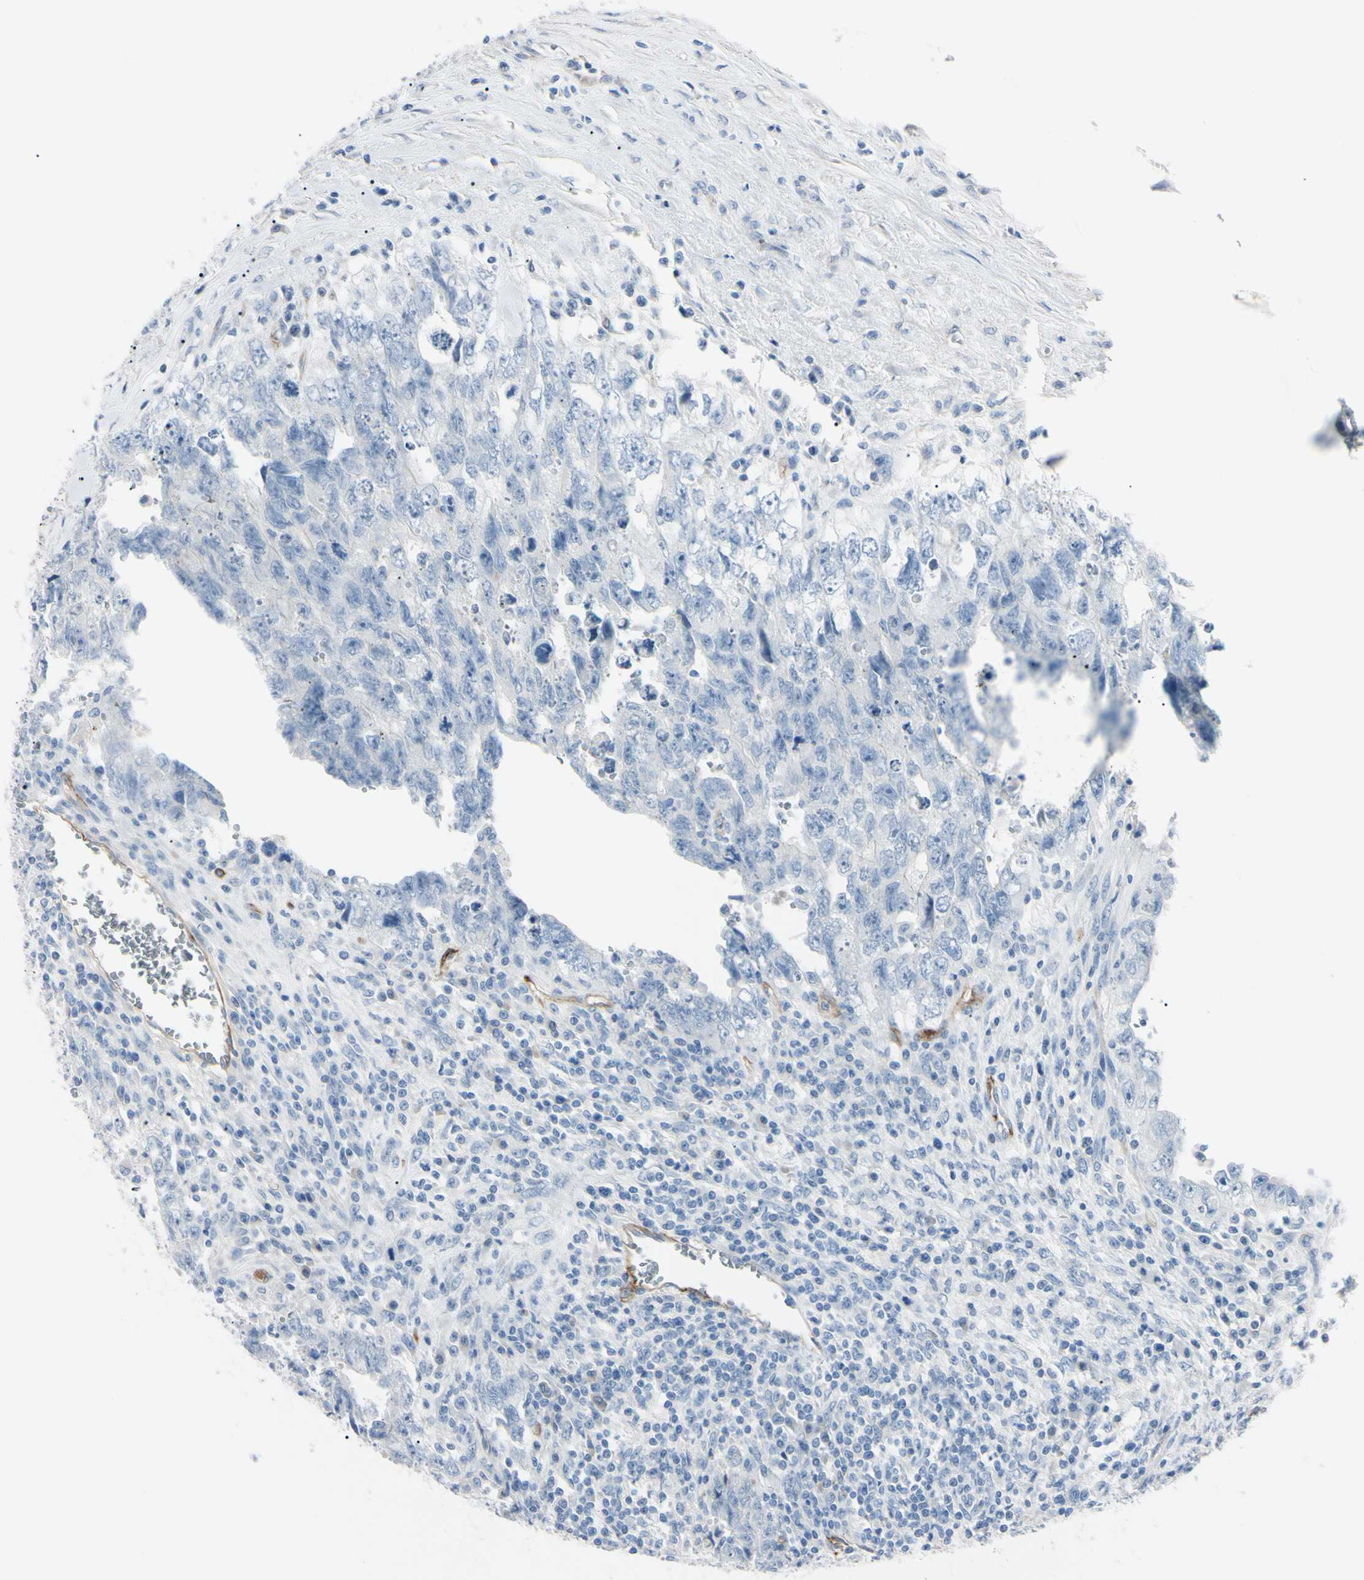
{"staining": {"intensity": "negative", "quantity": "none", "location": "none"}, "tissue": "testis cancer", "cell_type": "Tumor cells", "image_type": "cancer", "snomed": [{"axis": "morphology", "description": "Carcinoma, Embryonal, NOS"}, {"axis": "topography", "description": "Testis"}], "caption": "This is an immunohistochemistry (IHC) photomicrograph of human embryonal carcinoma (testis). There is no staining in tumor cells.", "gene": "FOLH1", "patient": {"sex": "male", "age": 28}}